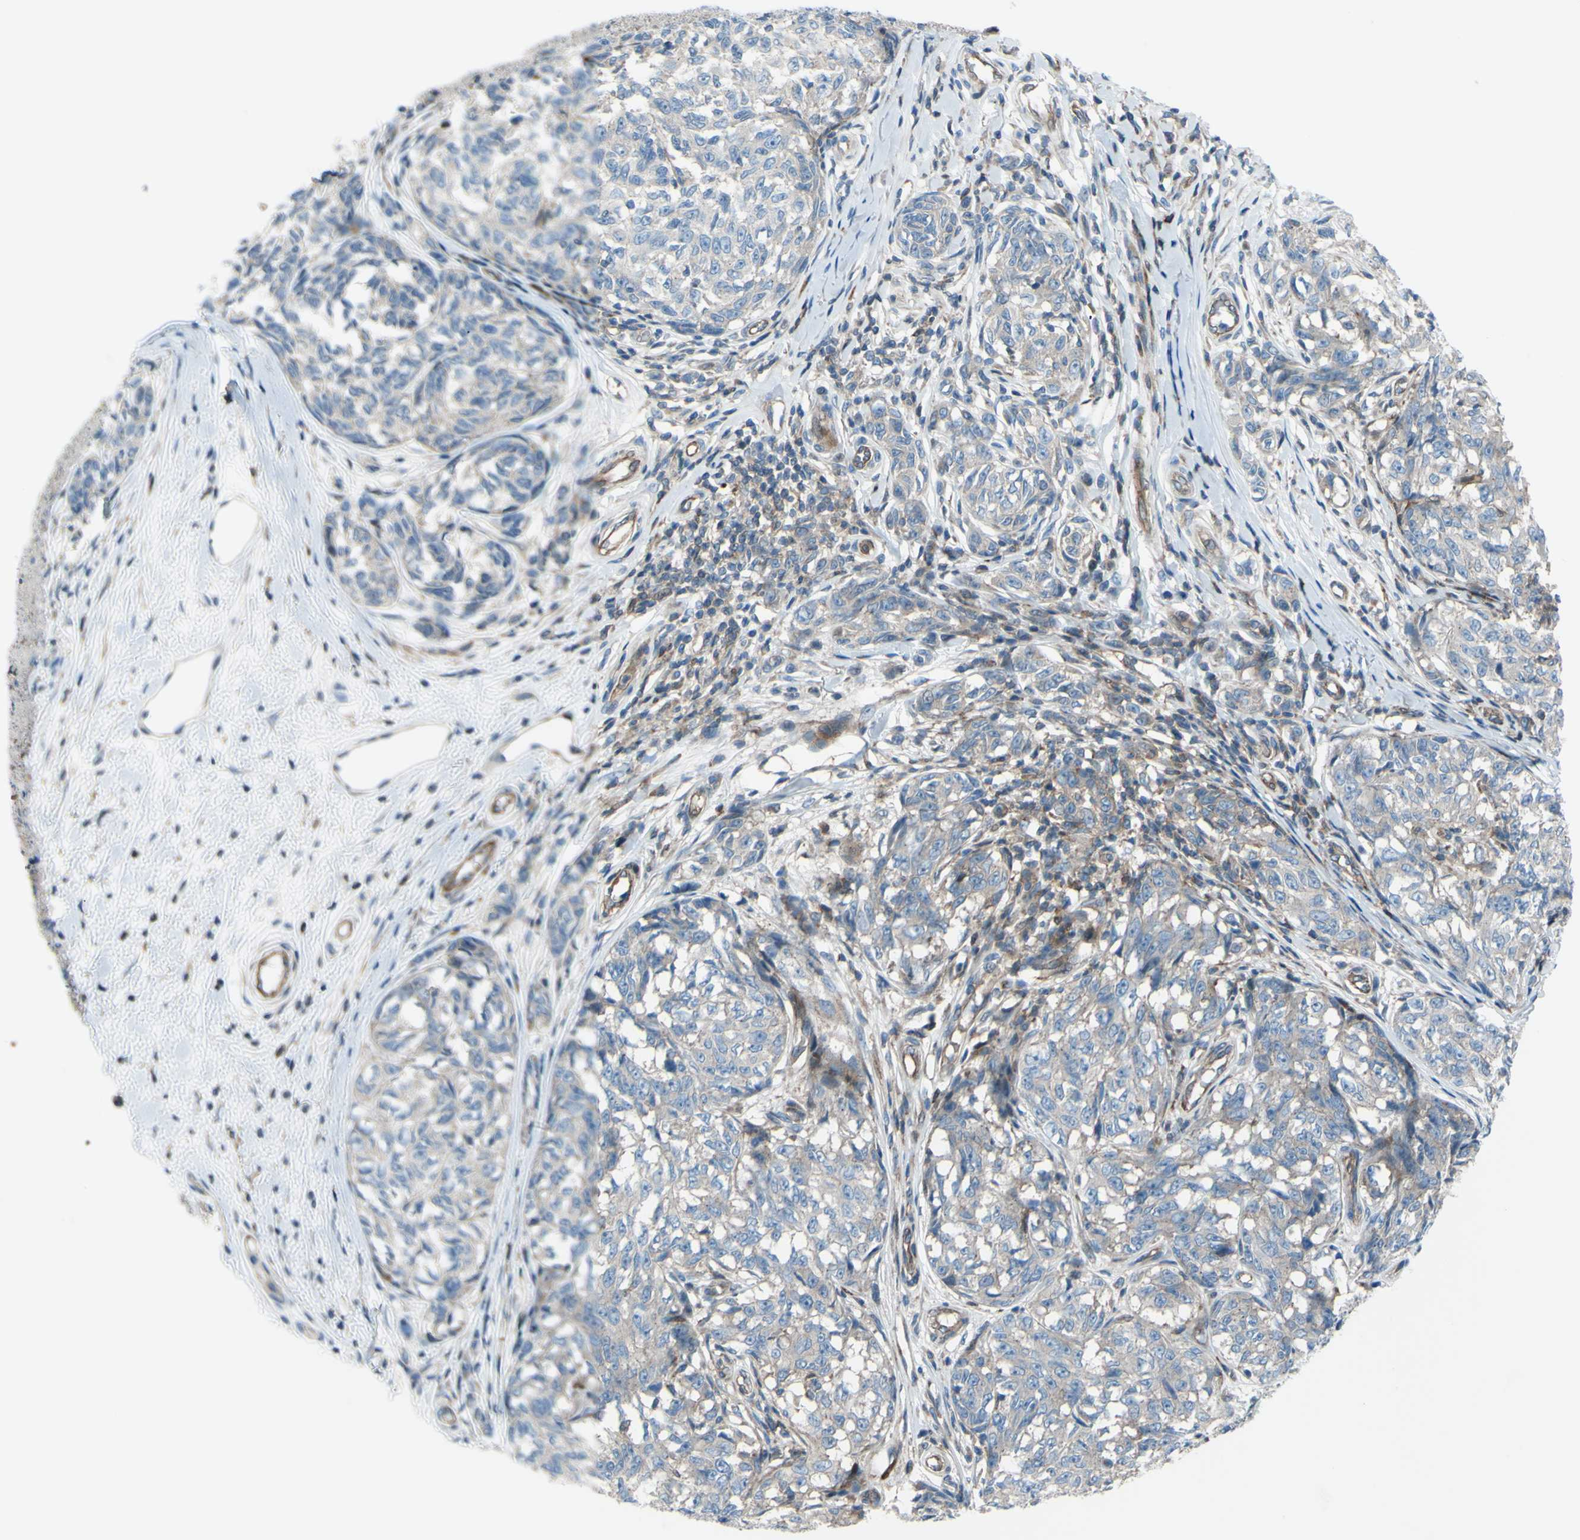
{"staining": {"intensity": "negative", "quantity": "none", "location": "none"}, "tissue": "melanoma", "cell_type": "Tumor cells", "image_type": "cancer", "snomed": [{"axis": "morphology", "description": "Malignant melanoma, NOS"}, {"axis": "topography", "description": "Skin"}], "caption": "Tumor cells show no significant protein expression in malignant melanoma.", "gene": "PAK2", "patient": {"sex": "female", "age": 64}}